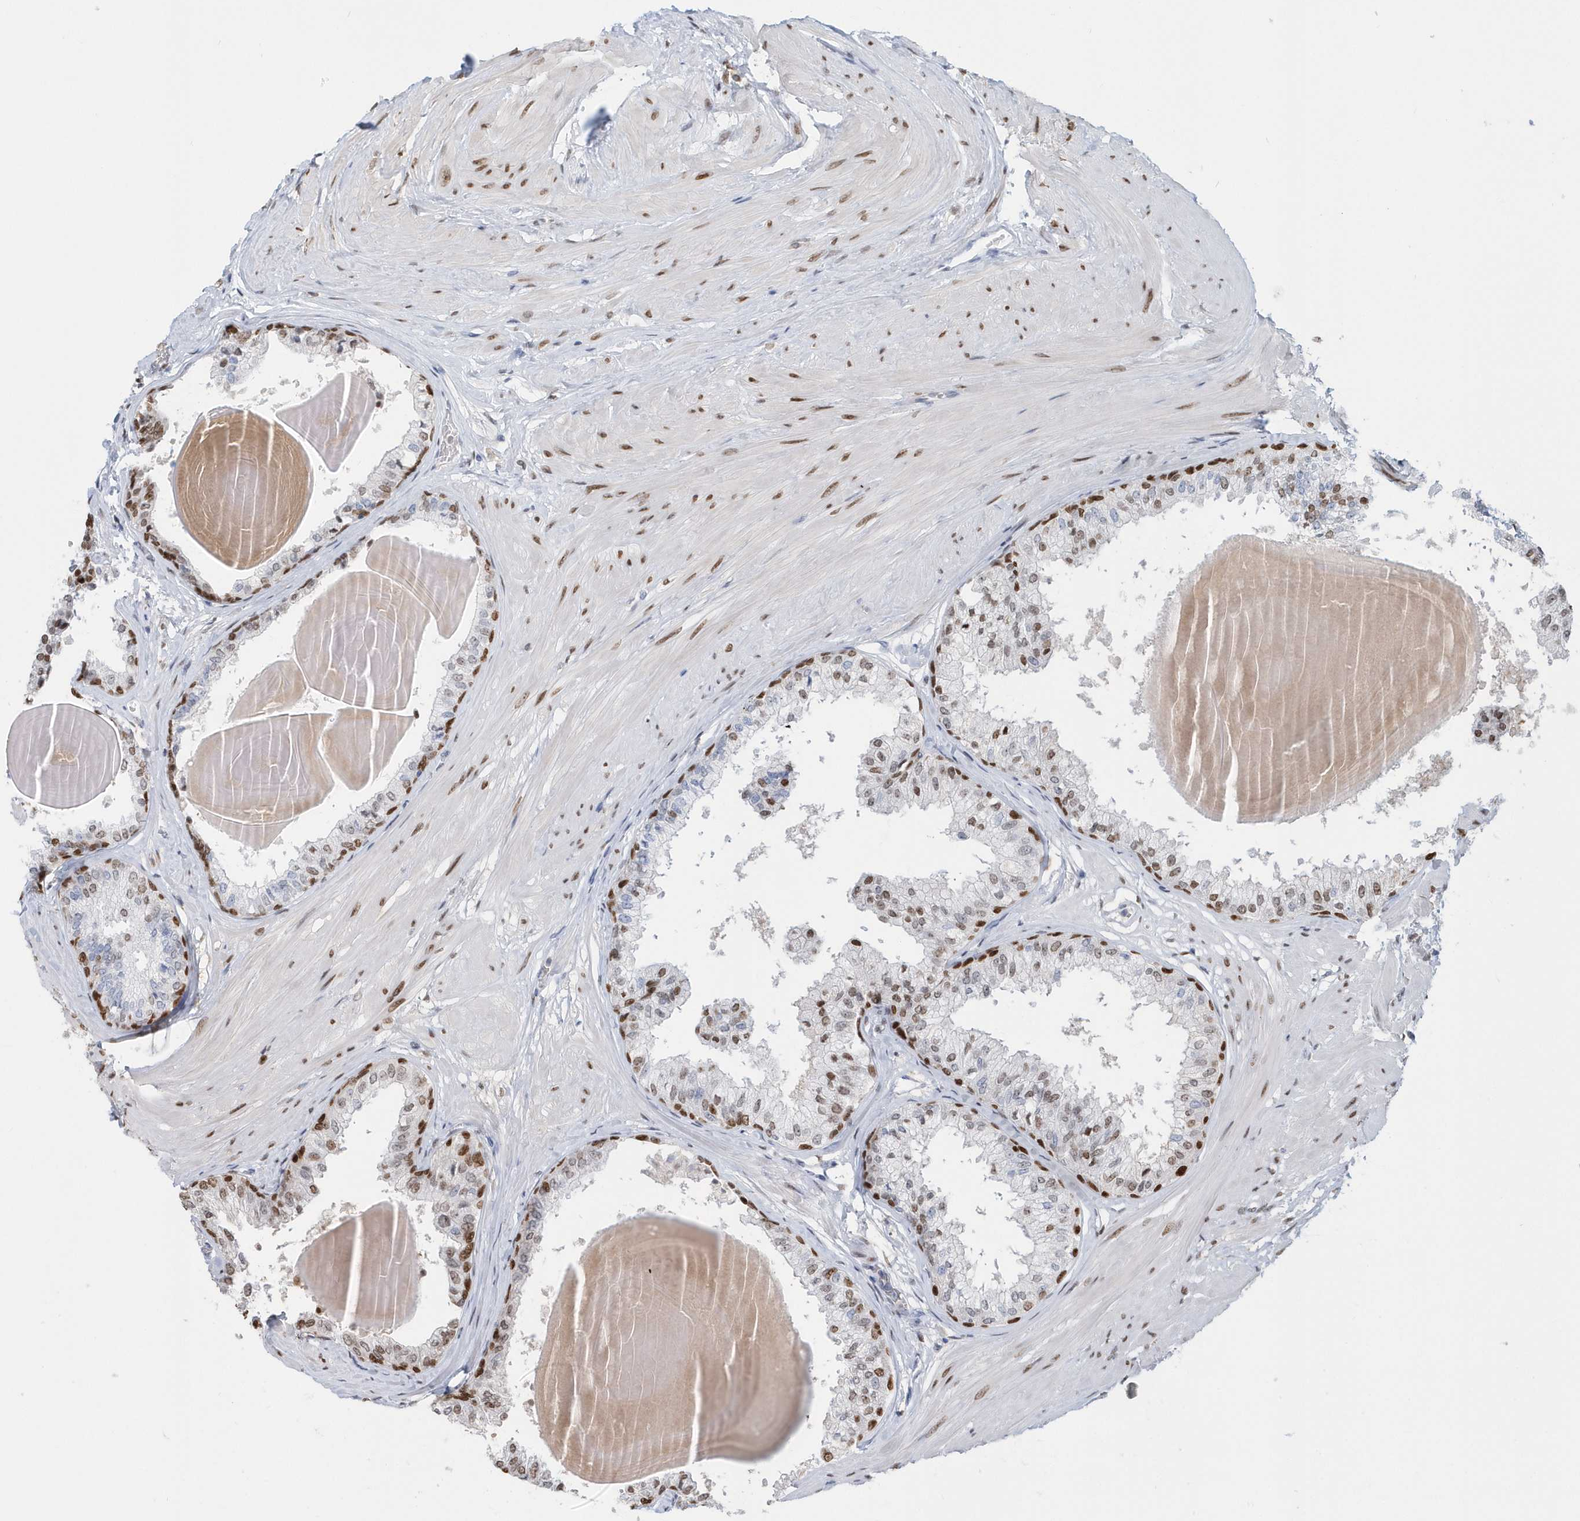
{"staining": {"intensity": "moderate", "quantity": "25%-75%", "location": "nuclear"}, "tissue": "prostate", "cell_type": "Glandular cells", "image_type": "normal", "snomed": [{"axis": "morphology", "description": "Normal tissue, NOS"}, {"axis": "topography", "description": "Prostate"}], "caption": "DAB immunohistochemical staining of benign human prostate shows moderate nuclear protein positivity in approximately 25%-75% of glandular cells. (Brightfield microscopy of DAB IHC at high magnification).", "gene": "MACROH2A2", "patient": {"sex": "male", "age": 48}}